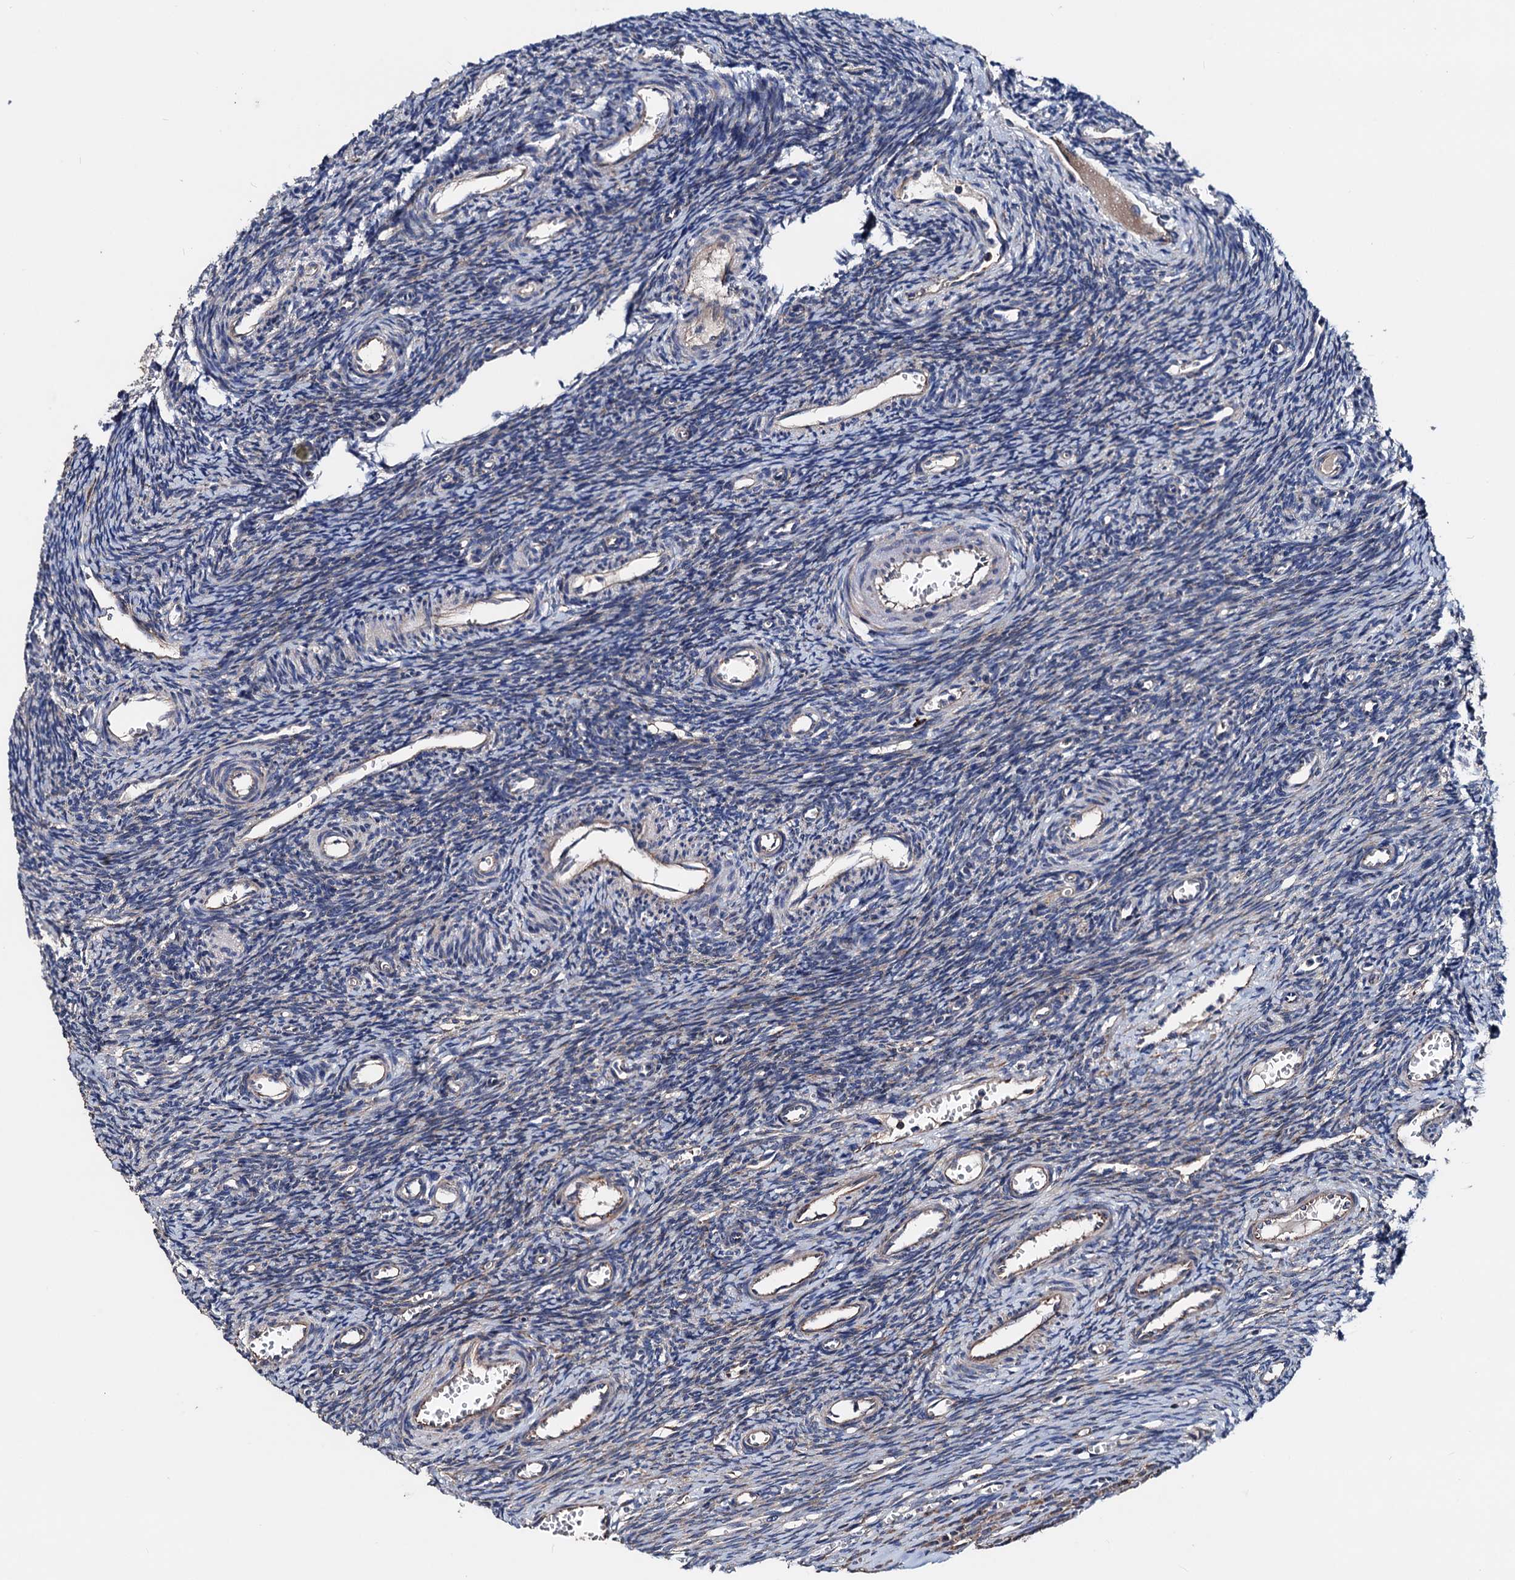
{"staining": {"intensity": "negative", "quantity": "none", "location": "none"}, "tissue": "ovary", "cell_type": "Ovarian stroma cells", "image_type": "normal", "snomed": [{"axis": "morphology", "description": "Normal tissue, NOS"}, {"axis": "topography", "description": "Ovary"}], "caption": "Immunohistochemical staining of unremarkable ovary displays no significant expression in ovarian stroma cells.", "gene": "AKAP11", "patient": {"sex": "female", "age": 39}}